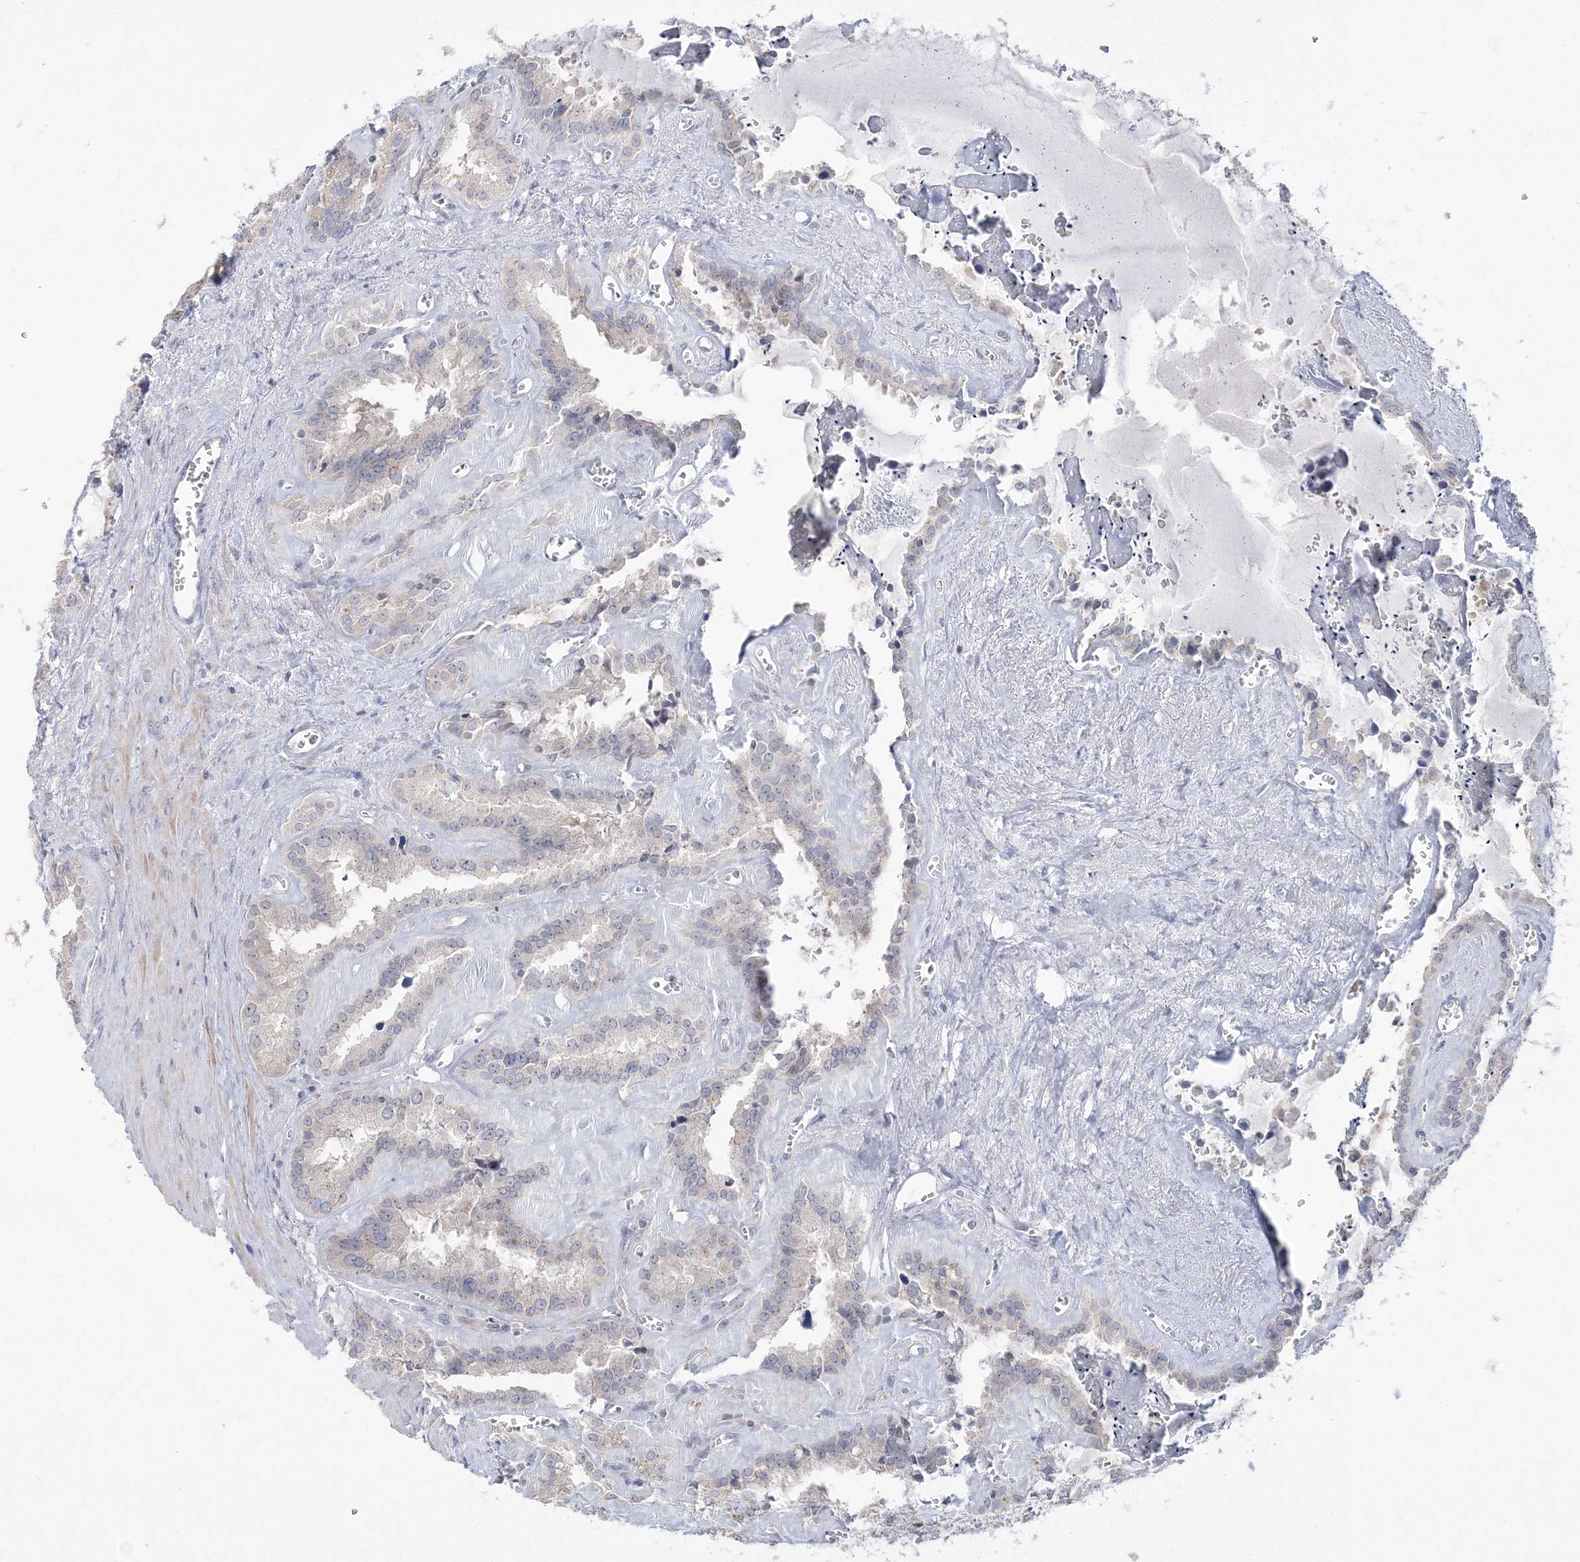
{"staining": {"intensity": "negative", "quantity": "none", "location": "none"}, "tissue": "seminal vesicle", "cell_type": "Glandular cells", "image_type": "normal", "snomed": [{"axis": "morphology", "description": "Normal tissue, NOS"}, {"axis": "topography", "description": "Prostate"}, {"axis": "topography", "description": "Seminal veicle"}], "caption": "Micrograph shows no protein expression in glandular cells of normal seminal vesicle.", "gene": "SH3BP4", "patient": {"sex": "male", "age": 59}}